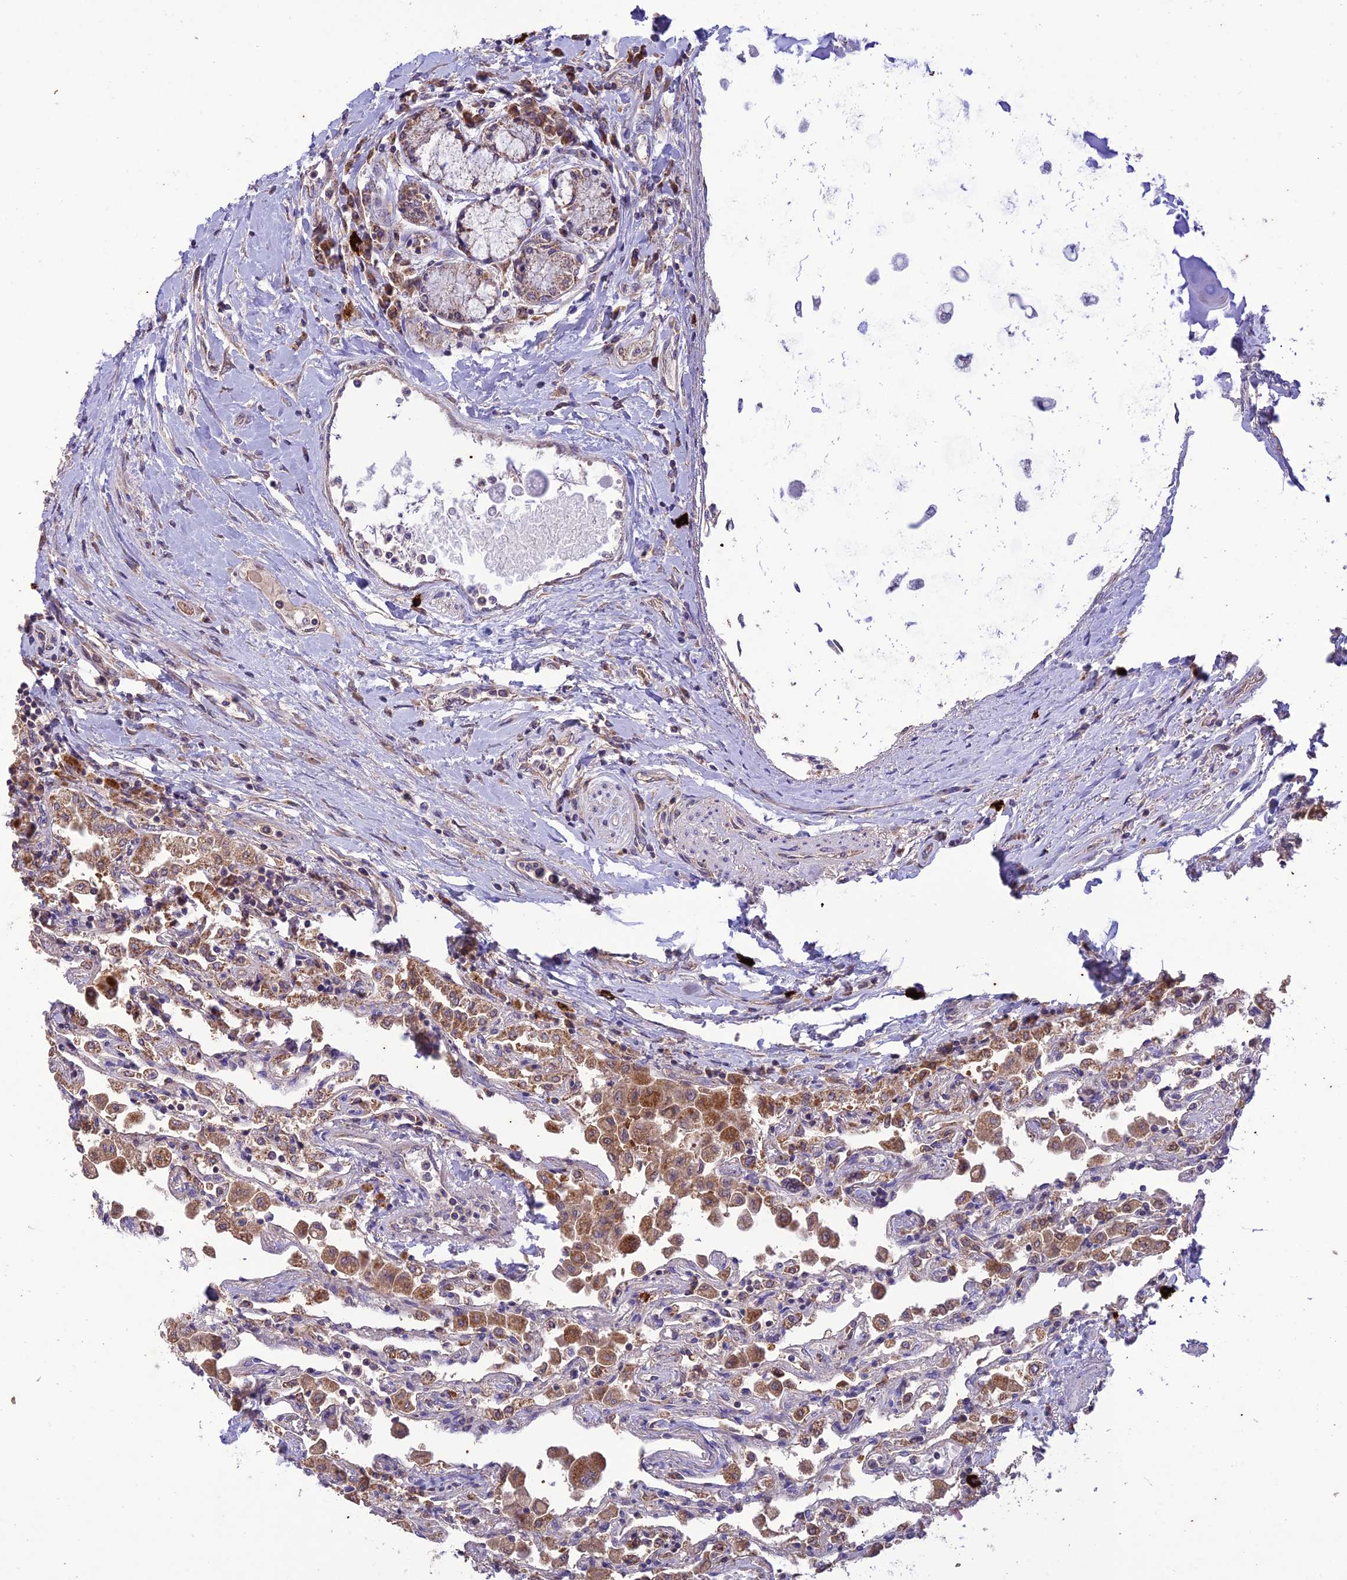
{"staining": {"intensity": "moderate", "quantity": "<25%", "location": "cytoplasmic/membranous"}, "tissue": "lung", "cell_type": "Alveolar cells", "image_type": "normal", "snomed": [{"axis": "morphology", "description": "Normal tissue, NOS"}, {"axis": "topography", "description": "Bronchus"}, {"axis": "topography", "description": "Lung"}], "caption": "An immunohistochemistry micrograph of unremarkable tissue is shown. Protein staining in brown labels moderate cytoplasmic/membranous positivity in lung within alveolar cells.", "gene": "NDUFAF1", "patient": {"sex": "female", "age": 49}}